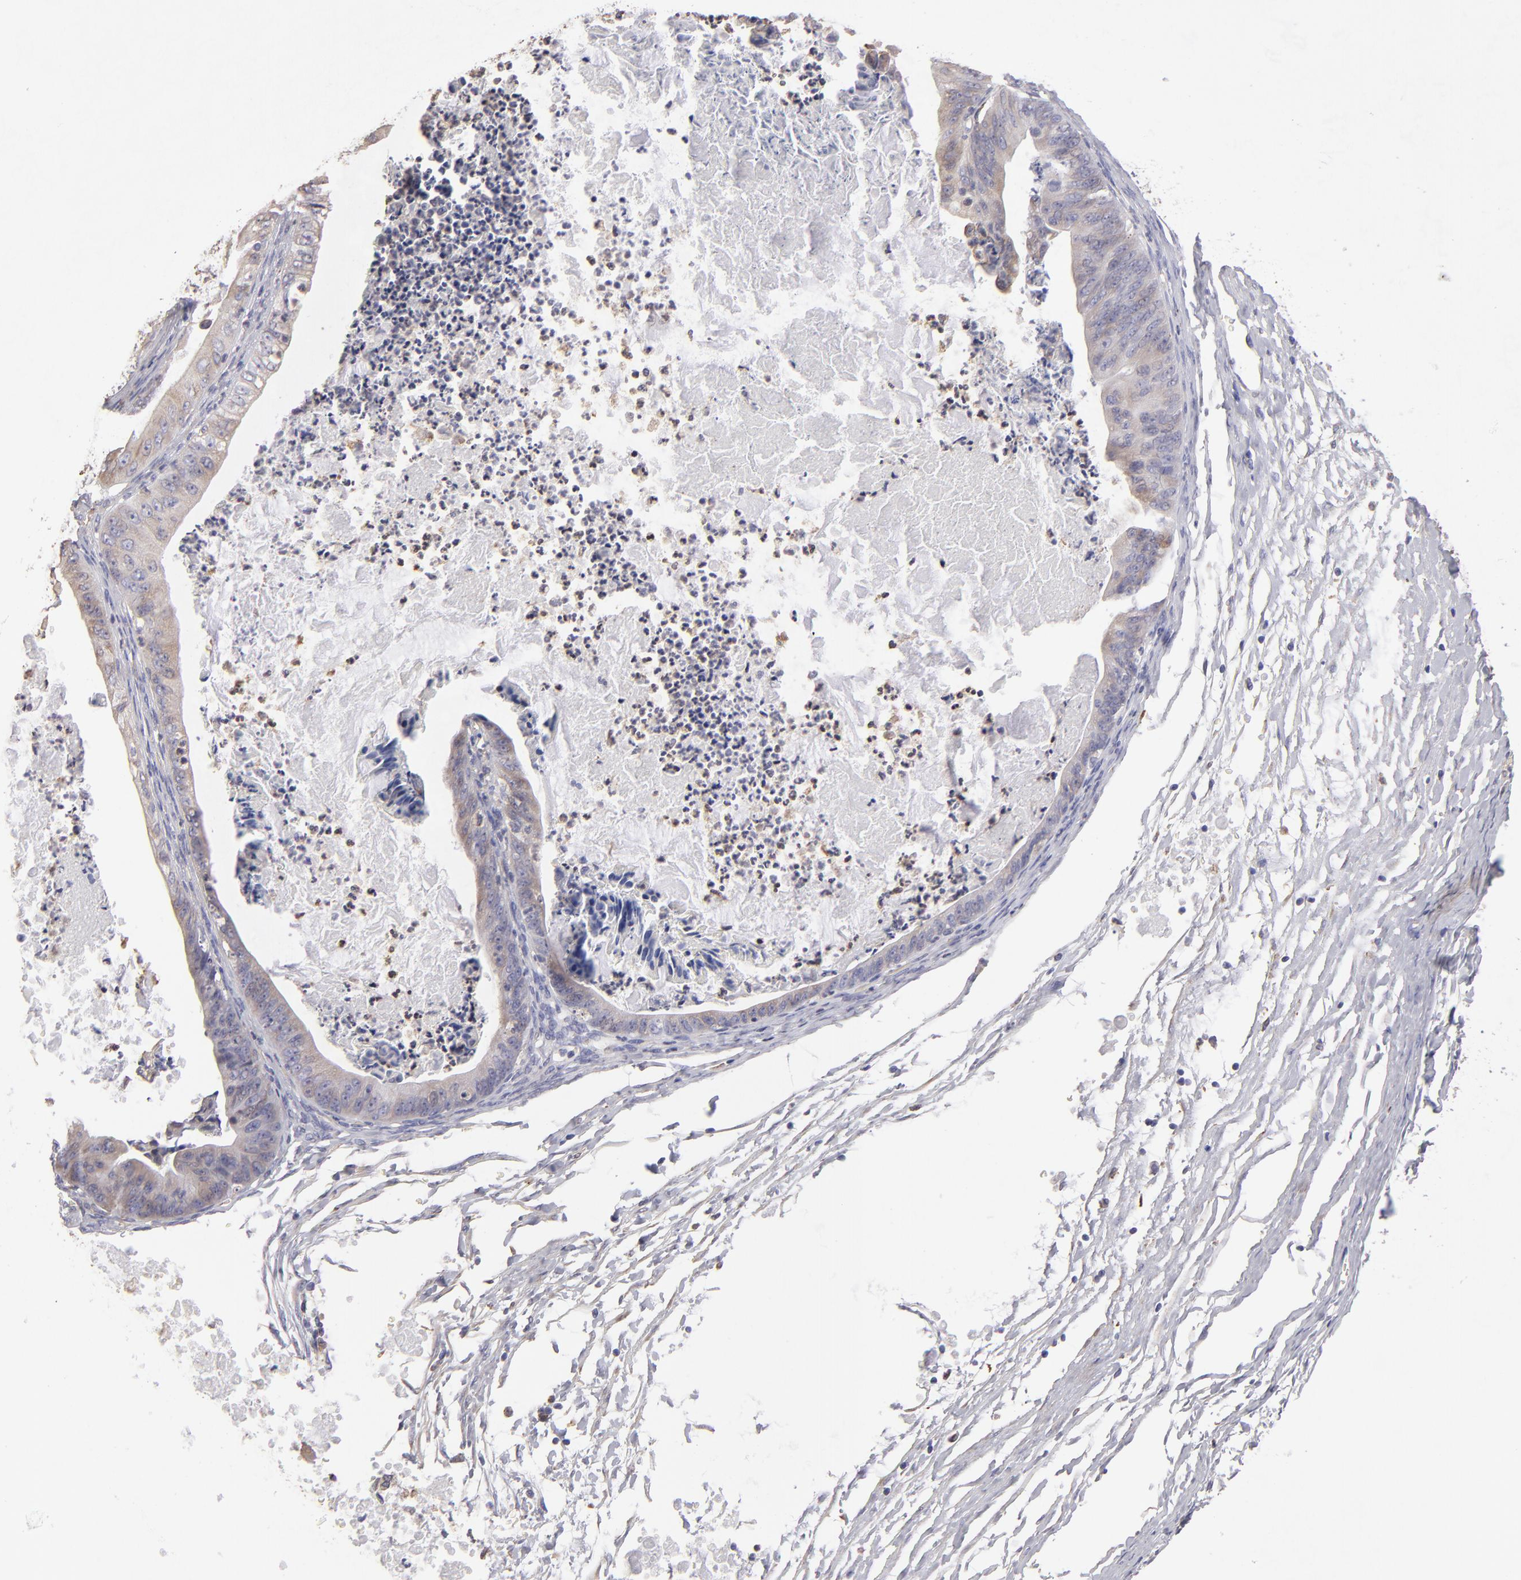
{"staining": {"intensity": "weak", "quantity": ">75%", "location": "cytoplasmic/membranous"}, "tissue": "ovarian cancer", "cell_type": "Tumor cells", "image_type": "cancer", "snomed": [{"axis": "morphology", "description": "Cystadenocarcinoma, mucinous, NOS"}, {"axis": "topography", "description": "Ovary"}], "caption": "Immunohistochemical staining of human ovarian cancer (mucinous cystadenocarcinoma) displays low levels of weak cytoplasmic/membranous protein positivity in approximately >75% of tumor cells.", "gene": "CALR", "patient": {"sex": "female", "age": 37}}